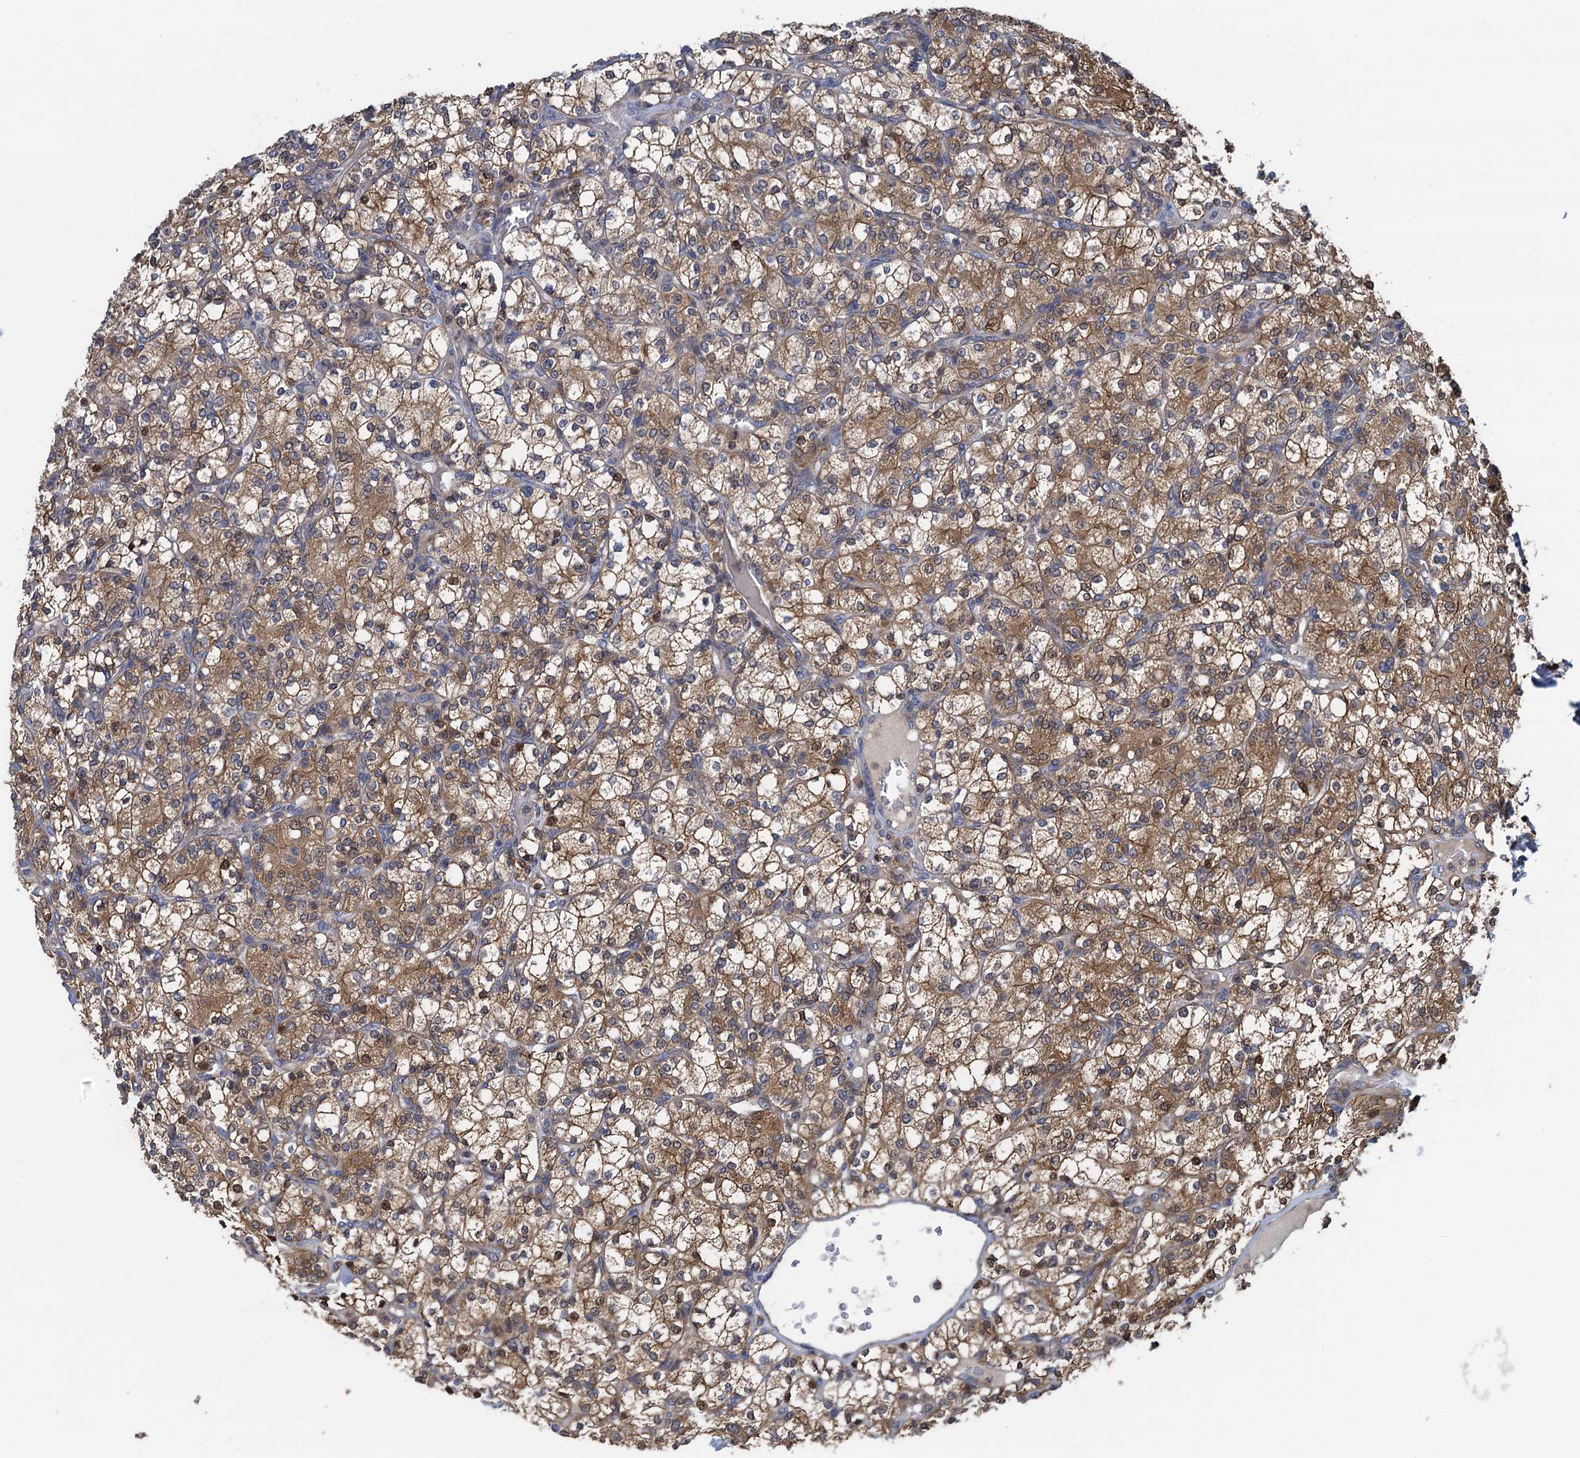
{"staining": {"intensity": "moderate", "quantity": ">75%", "location": "cytoplasmic/membranous,nuclear"}, "tissue": "renal cancer", "cell_type": "Tumor cells", "image_type": "cancer", "snomed": [{"axis": "morphology", "description": "Adenocarcinoma, NOS"}, {"axis": "topography", "description": "Kidney"}], "caption": "The photomicrograph exhibits staining of adenocarcinoma (renal), revealing moderate cytoplasmic/membranous and nuclear protein staining (brown color) within tumor cells.", "gene": "CNTN5", "patient": {"sex": "male", "age": 77}}